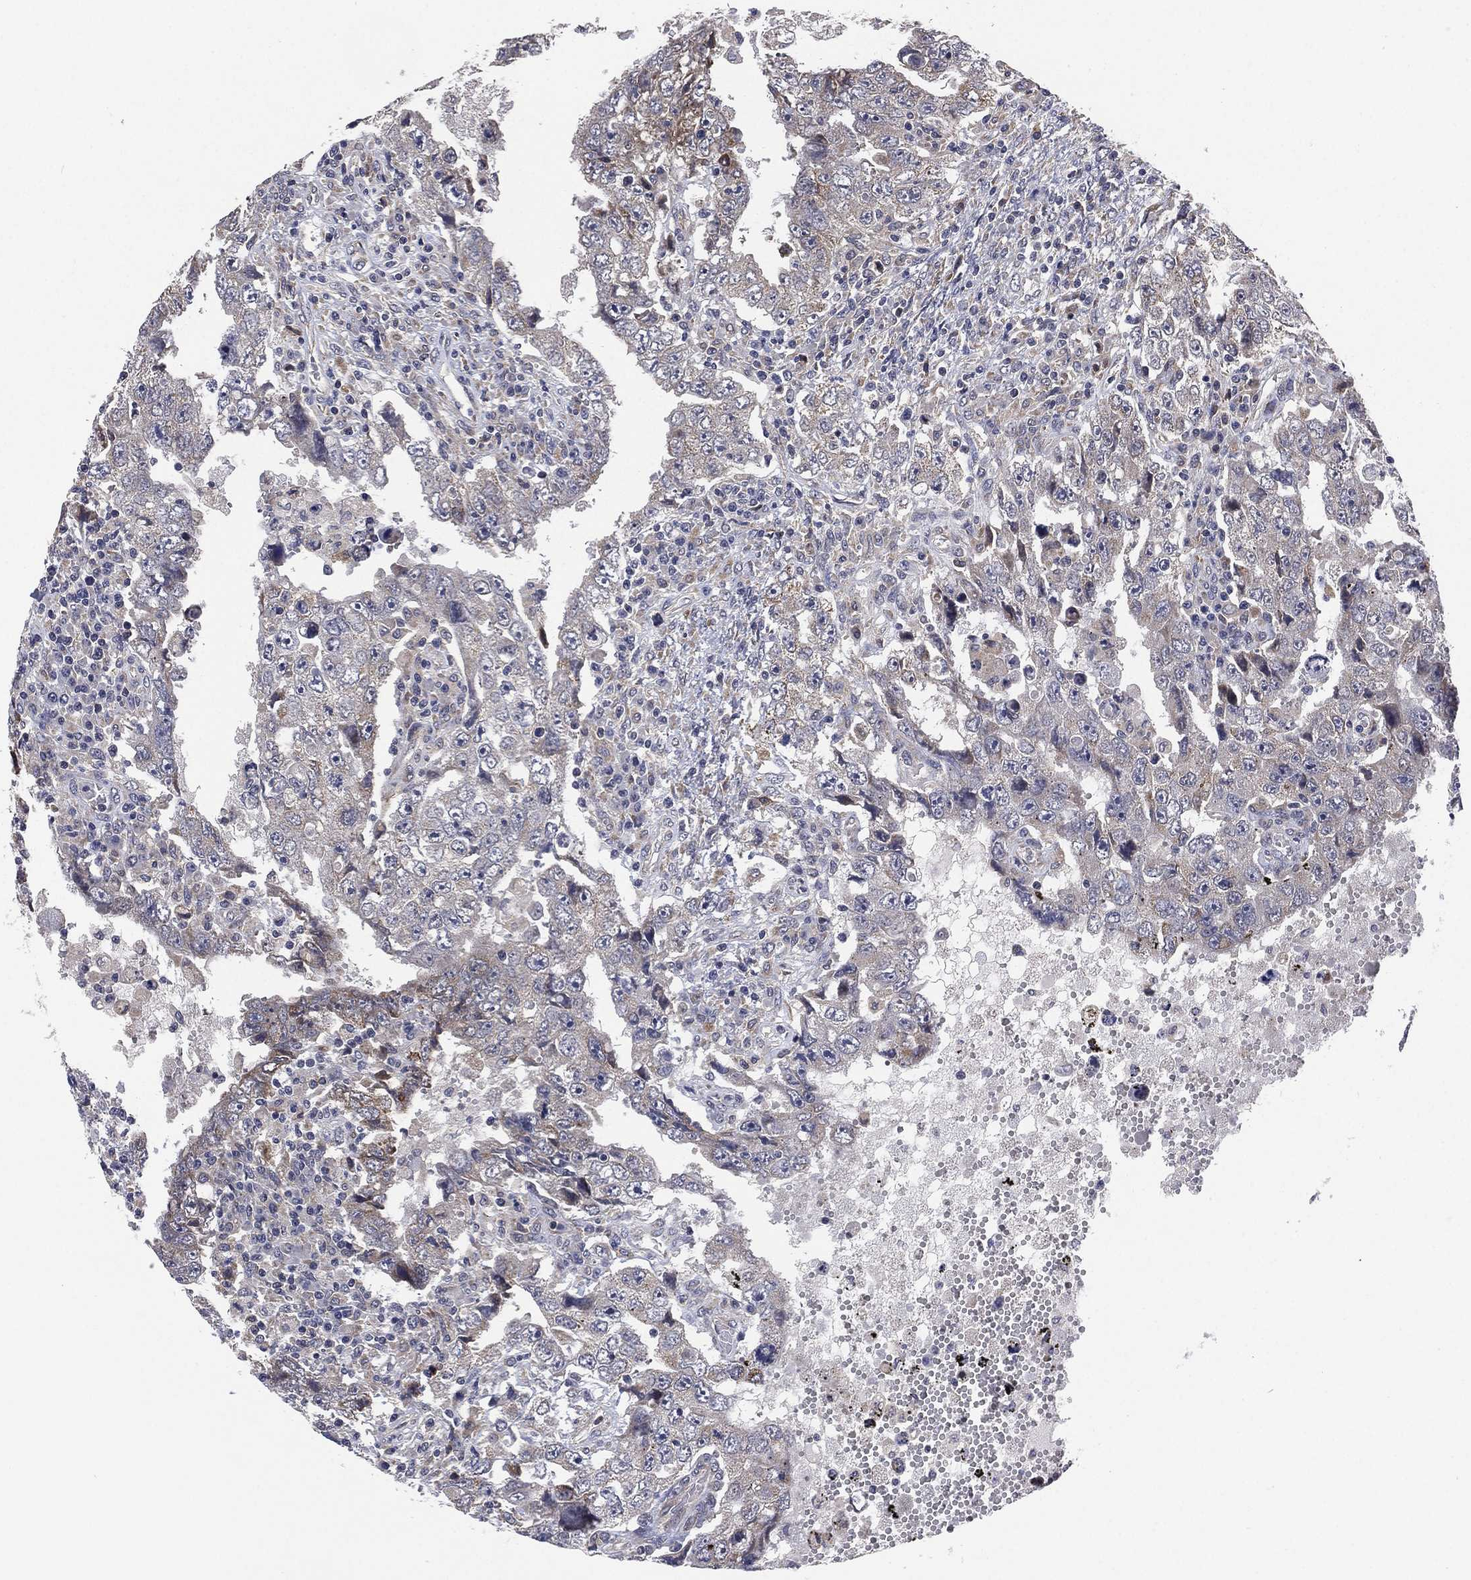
{"staining": {"intensity": "negative", "quantity": "none", "location": "none"}, "tissue": "testis cancer", "cell_type": "Tumor cells", "image_type": "cancer", "snomed": [{"axis": "morphology", "description": "Carcinoma, Embryonal, NOS"}, {"axis": "topography", "description": "Testis"}], "caption": "A high-resolution image shows immunohistochemistry (IHC) staining of testis embryonal carcinoma, which demonstrates no significant expression in tumor cells.", "gene": "SELENOO", "patient": {"sex": "male", "age": 26}}